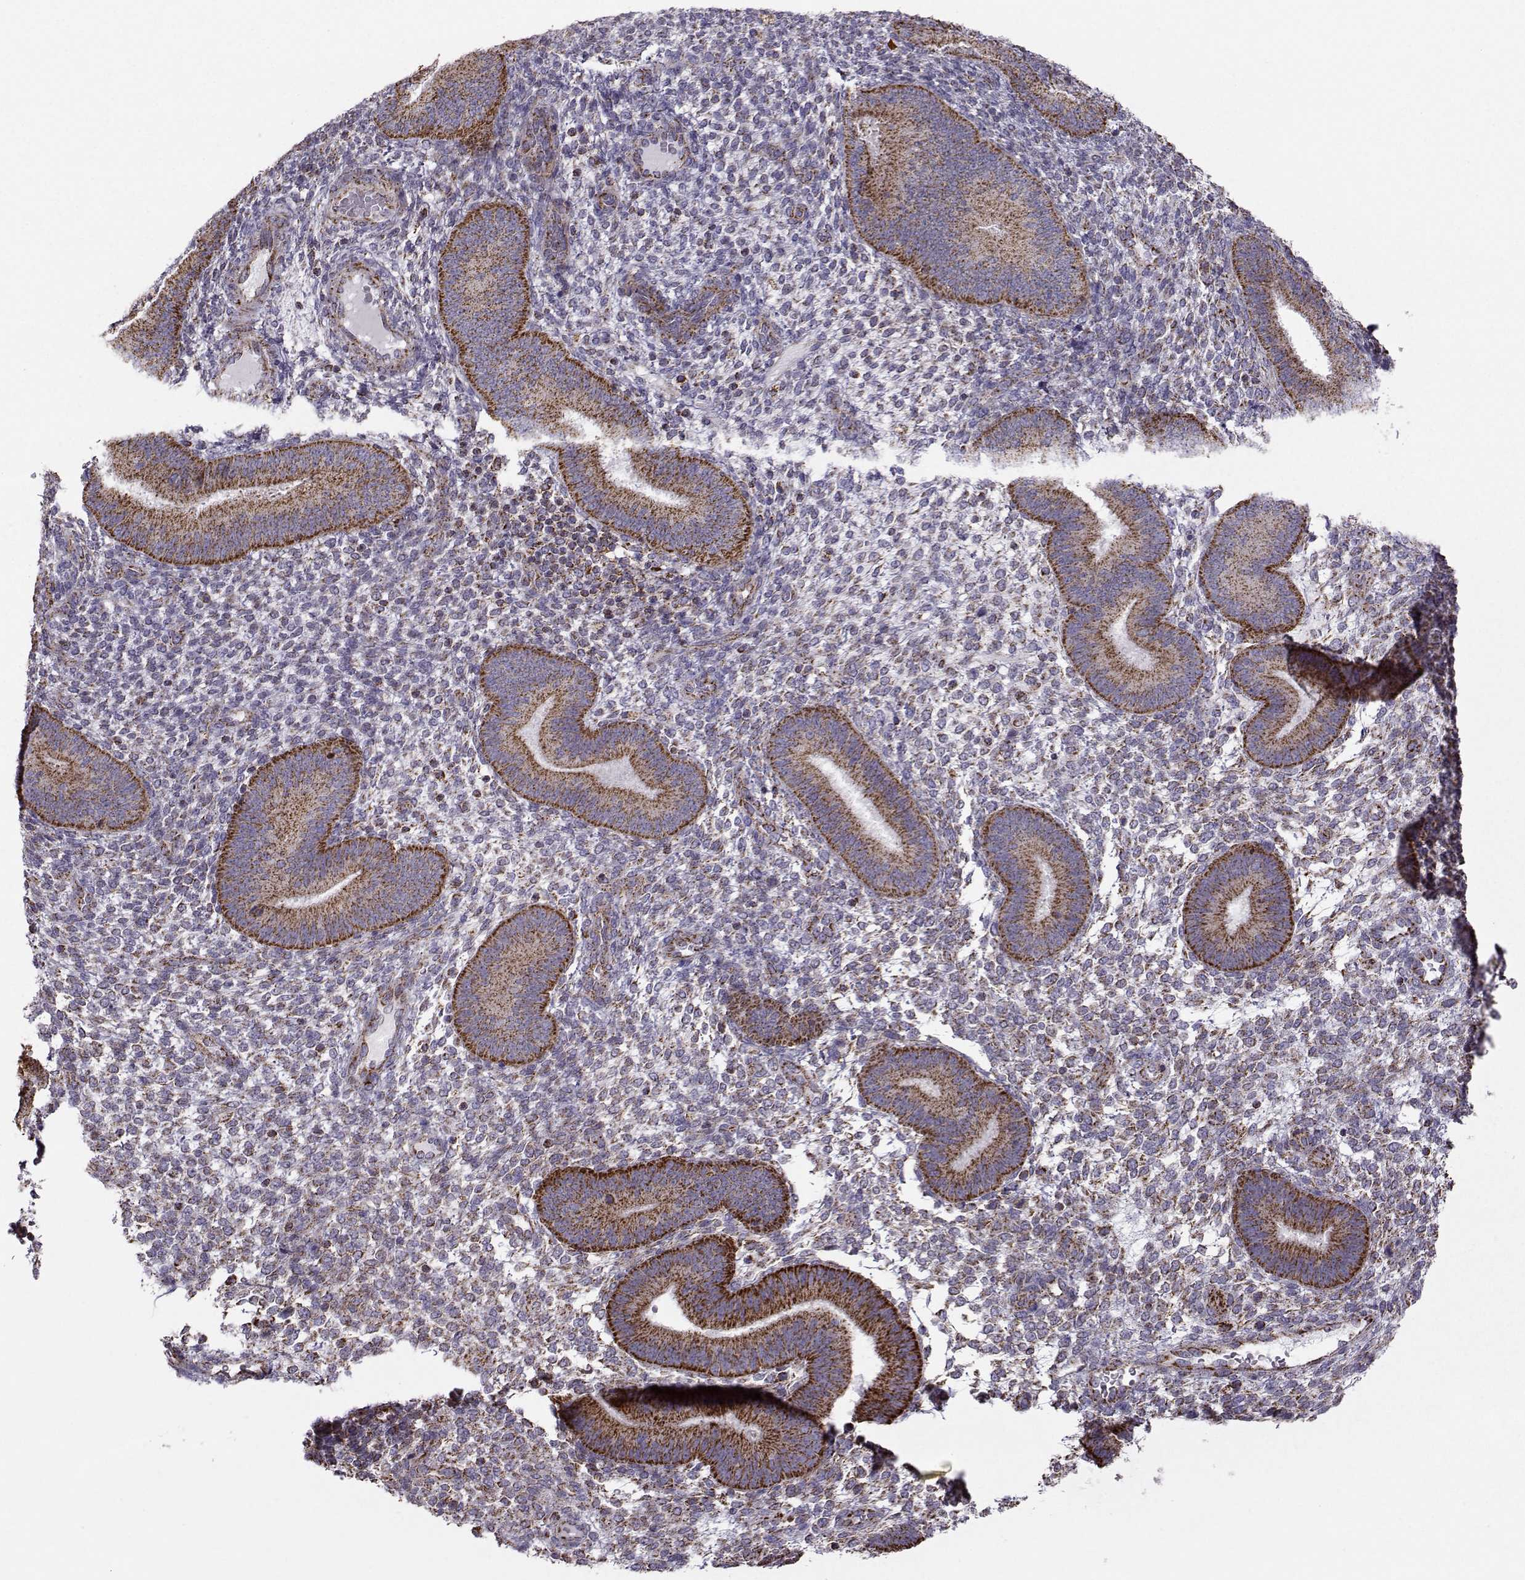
{"staining": {"intensity": "negative", "quantity": "none", "location": "none"}, "tissue": "endometrium", "cell_type": "Cells in endometrial stroma", "image_type": "normal", "snomed": [{"axis": "morphology", "description": "Normal tissue, NOS"}, {"axis": "topography", "description": "Endometrium"}], "caption": "A high-resolution micrograph shows immunohistochemistry (IHC) staining of unremarkable endometrium, which displays no significant staining in cells in endometrial stroma.", "gene": "NECAB3", "patient": {"sex": "female", "age": 39}}